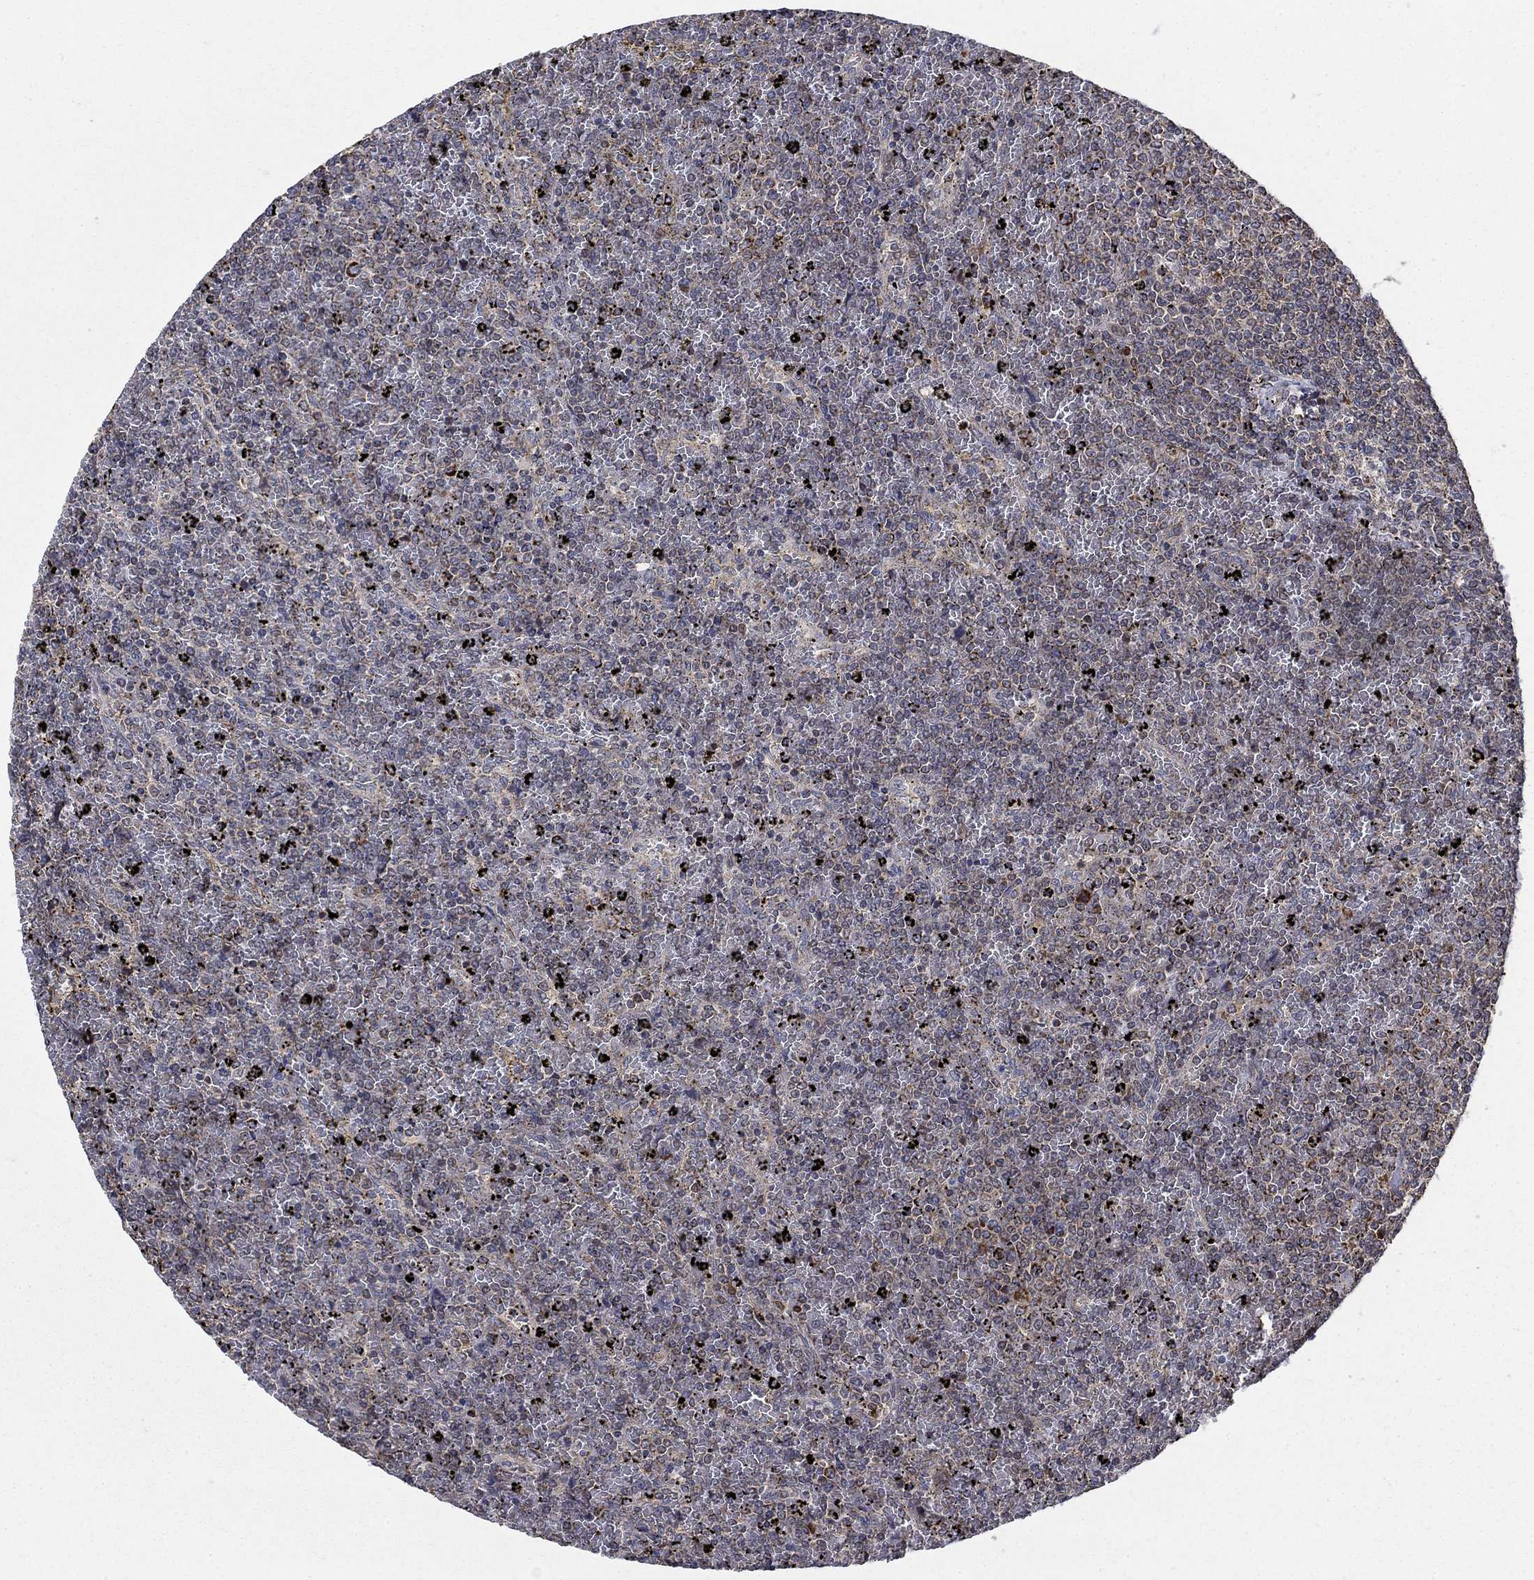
{"staining": {"intensity": "negative", "quantity": "none", "location": "none"}, "tissue": "lymphoma", "cell_type": "Tumor cells", "image_type": "cancer", "snomed": [{"axis": "morphology", "description": "Malignant lymphoma, non-Hodgkin's type, Low grade"}, {"axis": "topography", "description": "Spleen"}], "caption": "Immunohistochemistry photomicrograph of neoplastic tissue: human malignant lymphoma, non-Hodgkin's type (low-grade) stained with DAB (3,3'-diaminobenzidine) displays no significant protein staining in tumor cells.", "gene": "NME7", "patient": {"sex": "female", "age": 77}}